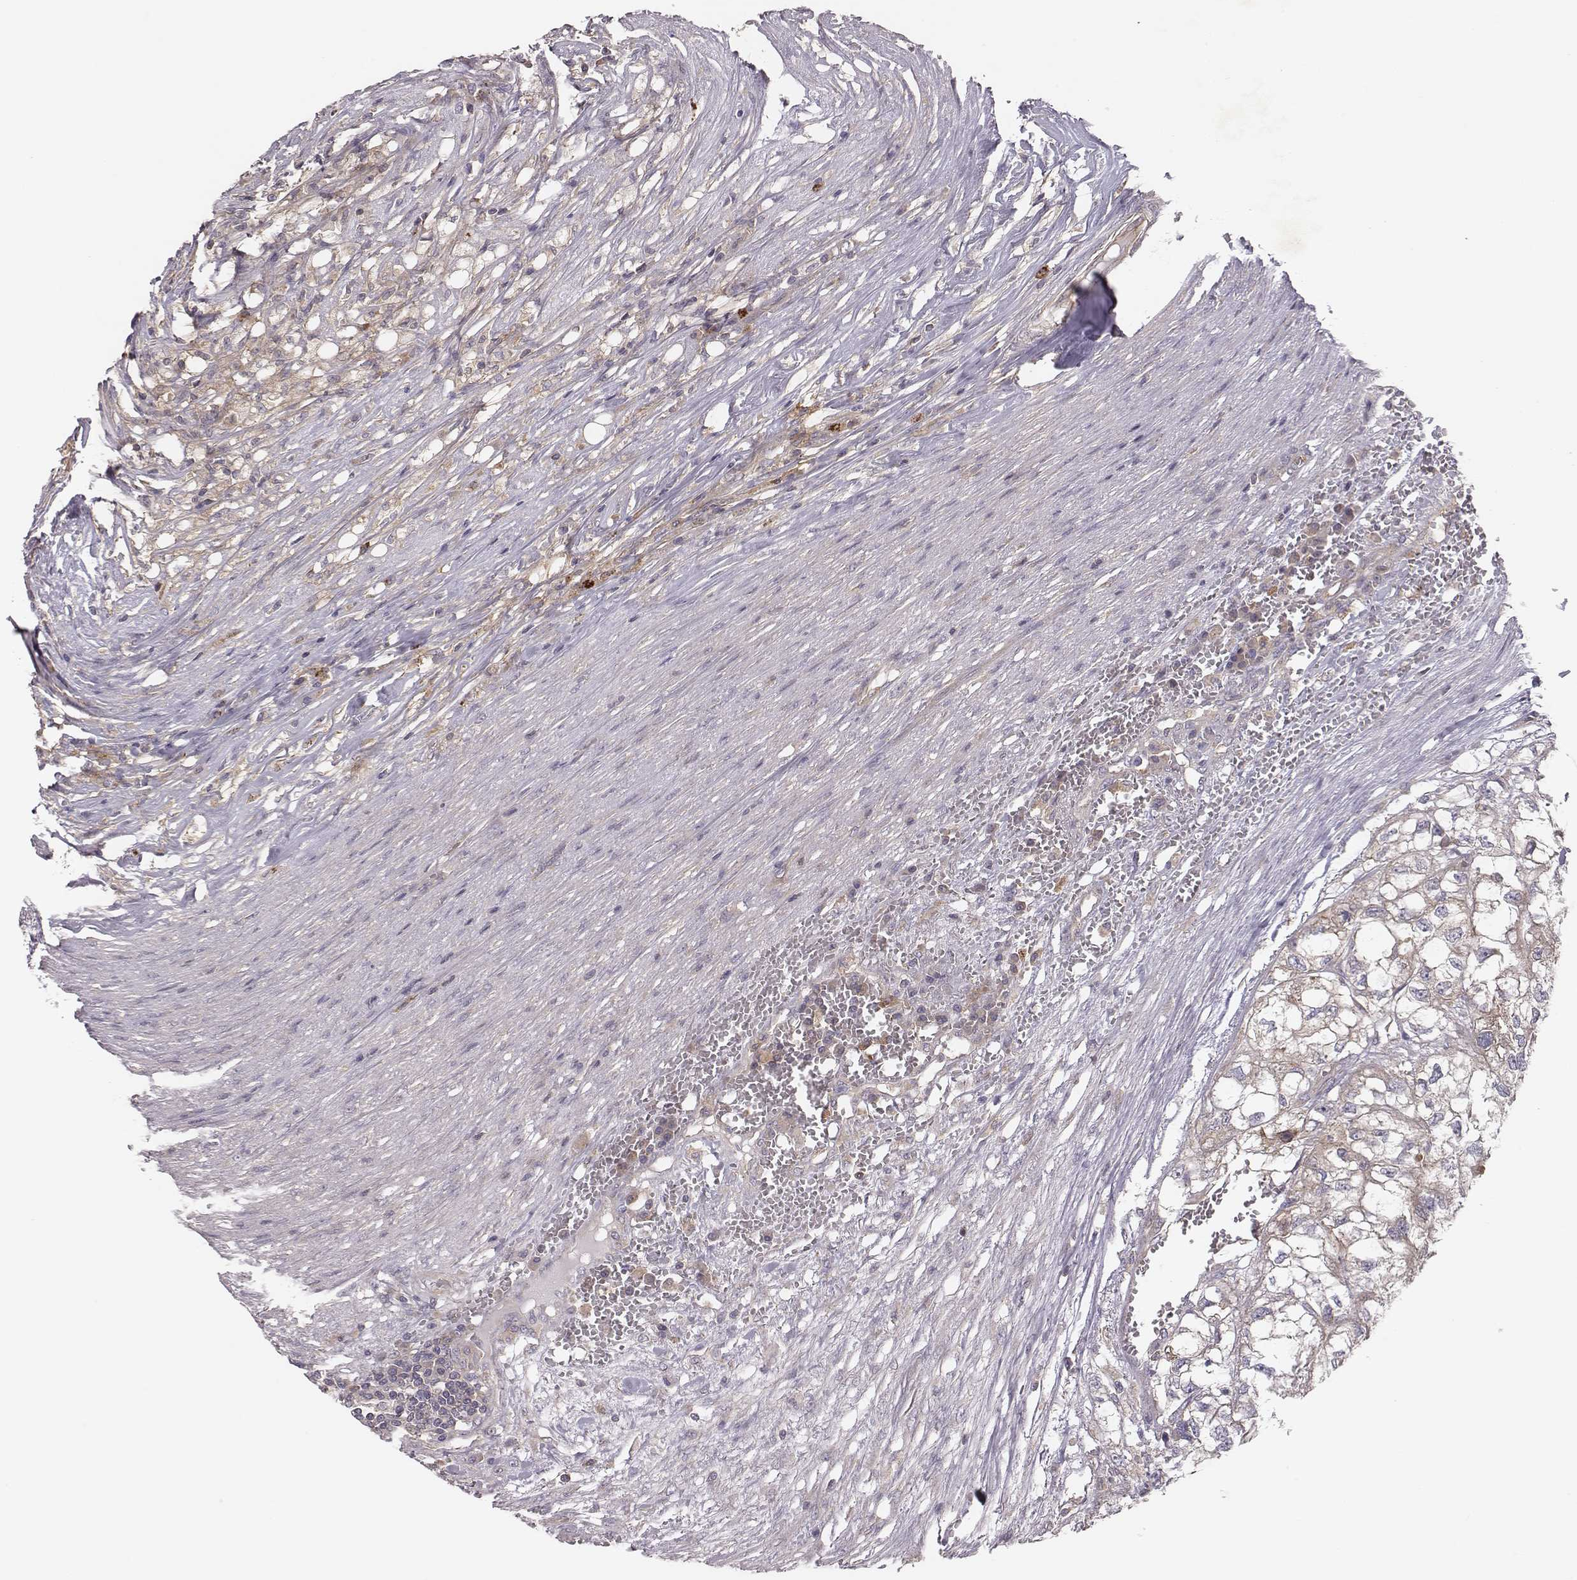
{"staining": {"intensity": "negative", "quantity": "none", "location": "none"}, "tissue": "renal cancer", "cell_type": "Tumor cells", "image_type": "cancer", "snomed": [{"axis": "morphology", "description": "Adenocarcinoma, NOS"}, {"axis": "topography", "description": "Kidney"}], "caption": "DAB (3,3'-diaminobenzidine) immunohistochemical staining of human adenocarcinoma (renal) exhibits no significant staining in tumor cells.", "gene": "CAD", "patient": {"sex": "male", "age": 56}}